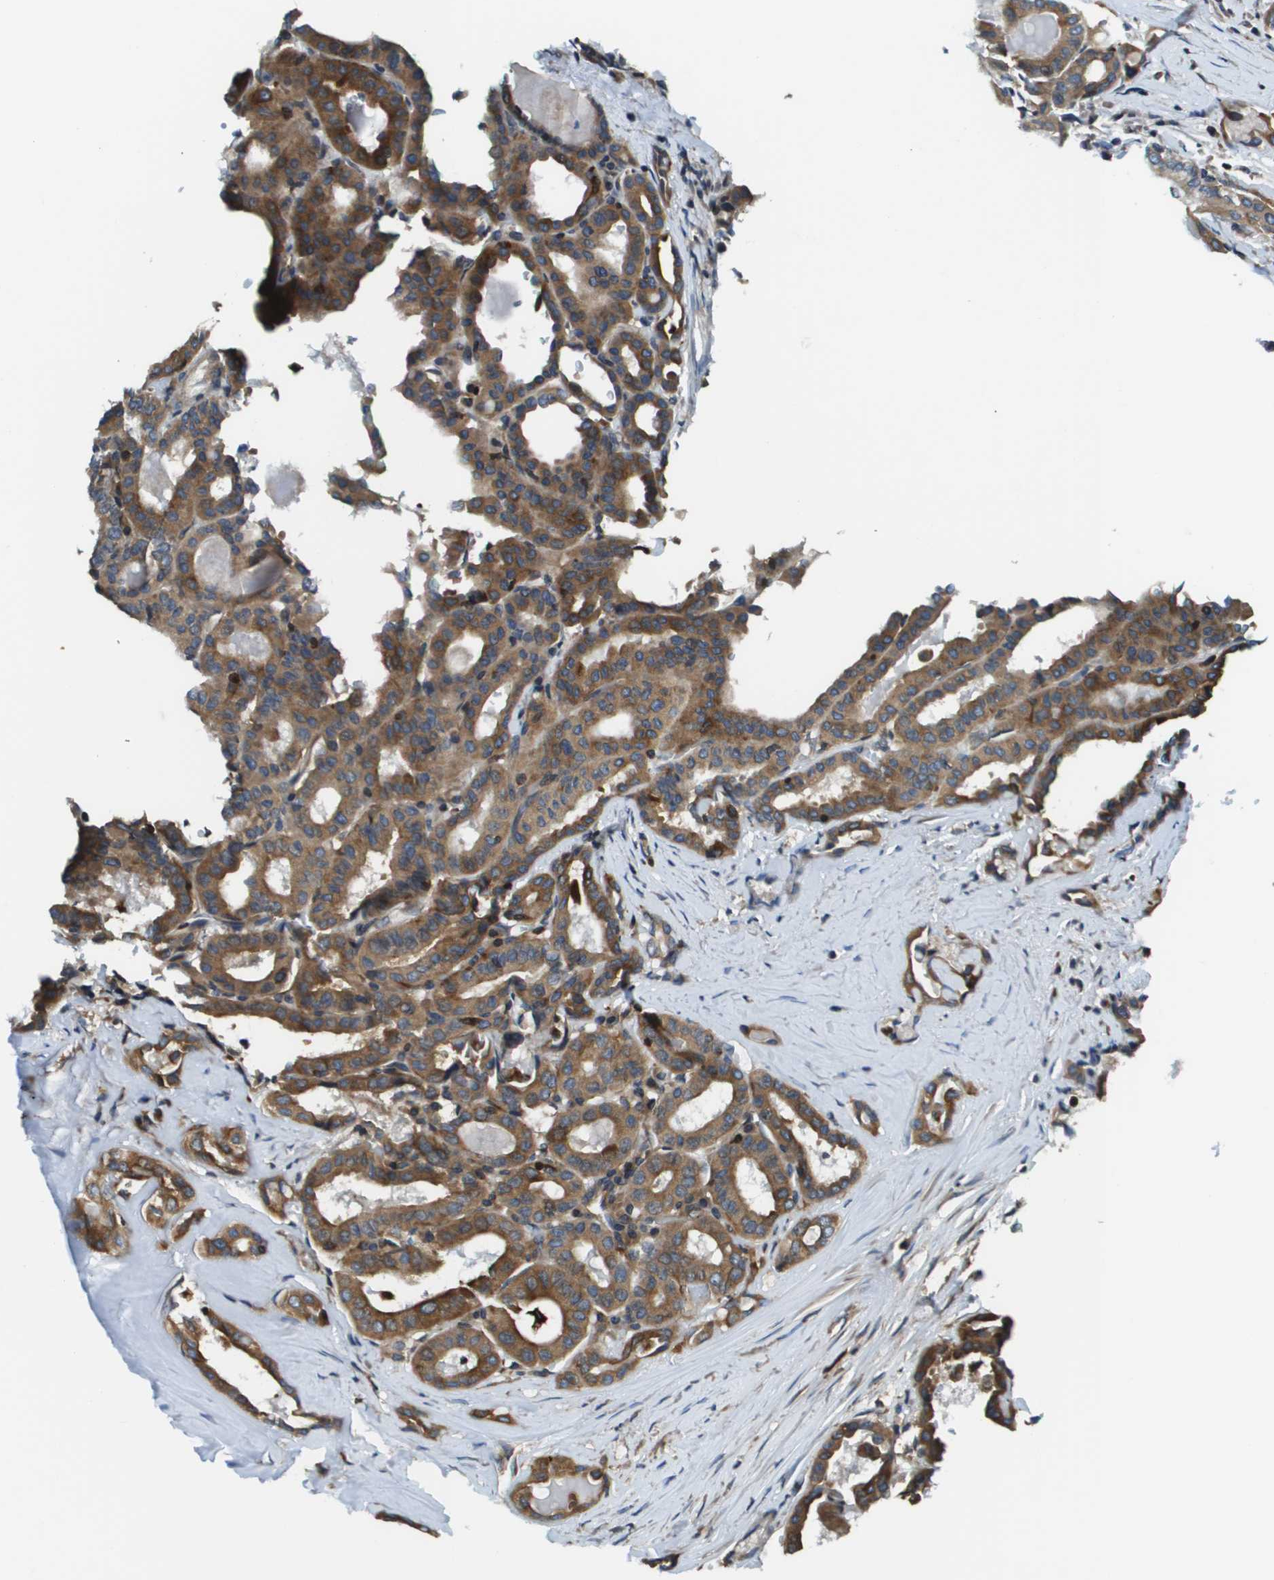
{"staining": {"intensity": "moderate", "quantity": ">75%", "location": "cytoplasmic/membranous"}, "tissue": "thyroid cancer", "cell_type": "Tumor cells", "image_type": "cancer", "snomed": [{"axis": "morphology", "description": "Papillary adenocarcinoma, NOS"}, {"axis": "topography", "description": "Thyroid gland"}], "caption": "Moderate cytoplasmic/membranous protein positivity is present in about >75% of tumor cells in thyroid cancer (papillary adenocarcinoma). The staining was performed using DAB to visualize the protein expression in brown, while the nuclei were stained in blue with hematoxylin (Magnification: 20x).", "gene": "ESYT1", "patient": {"sex": "female", "age": 42}}